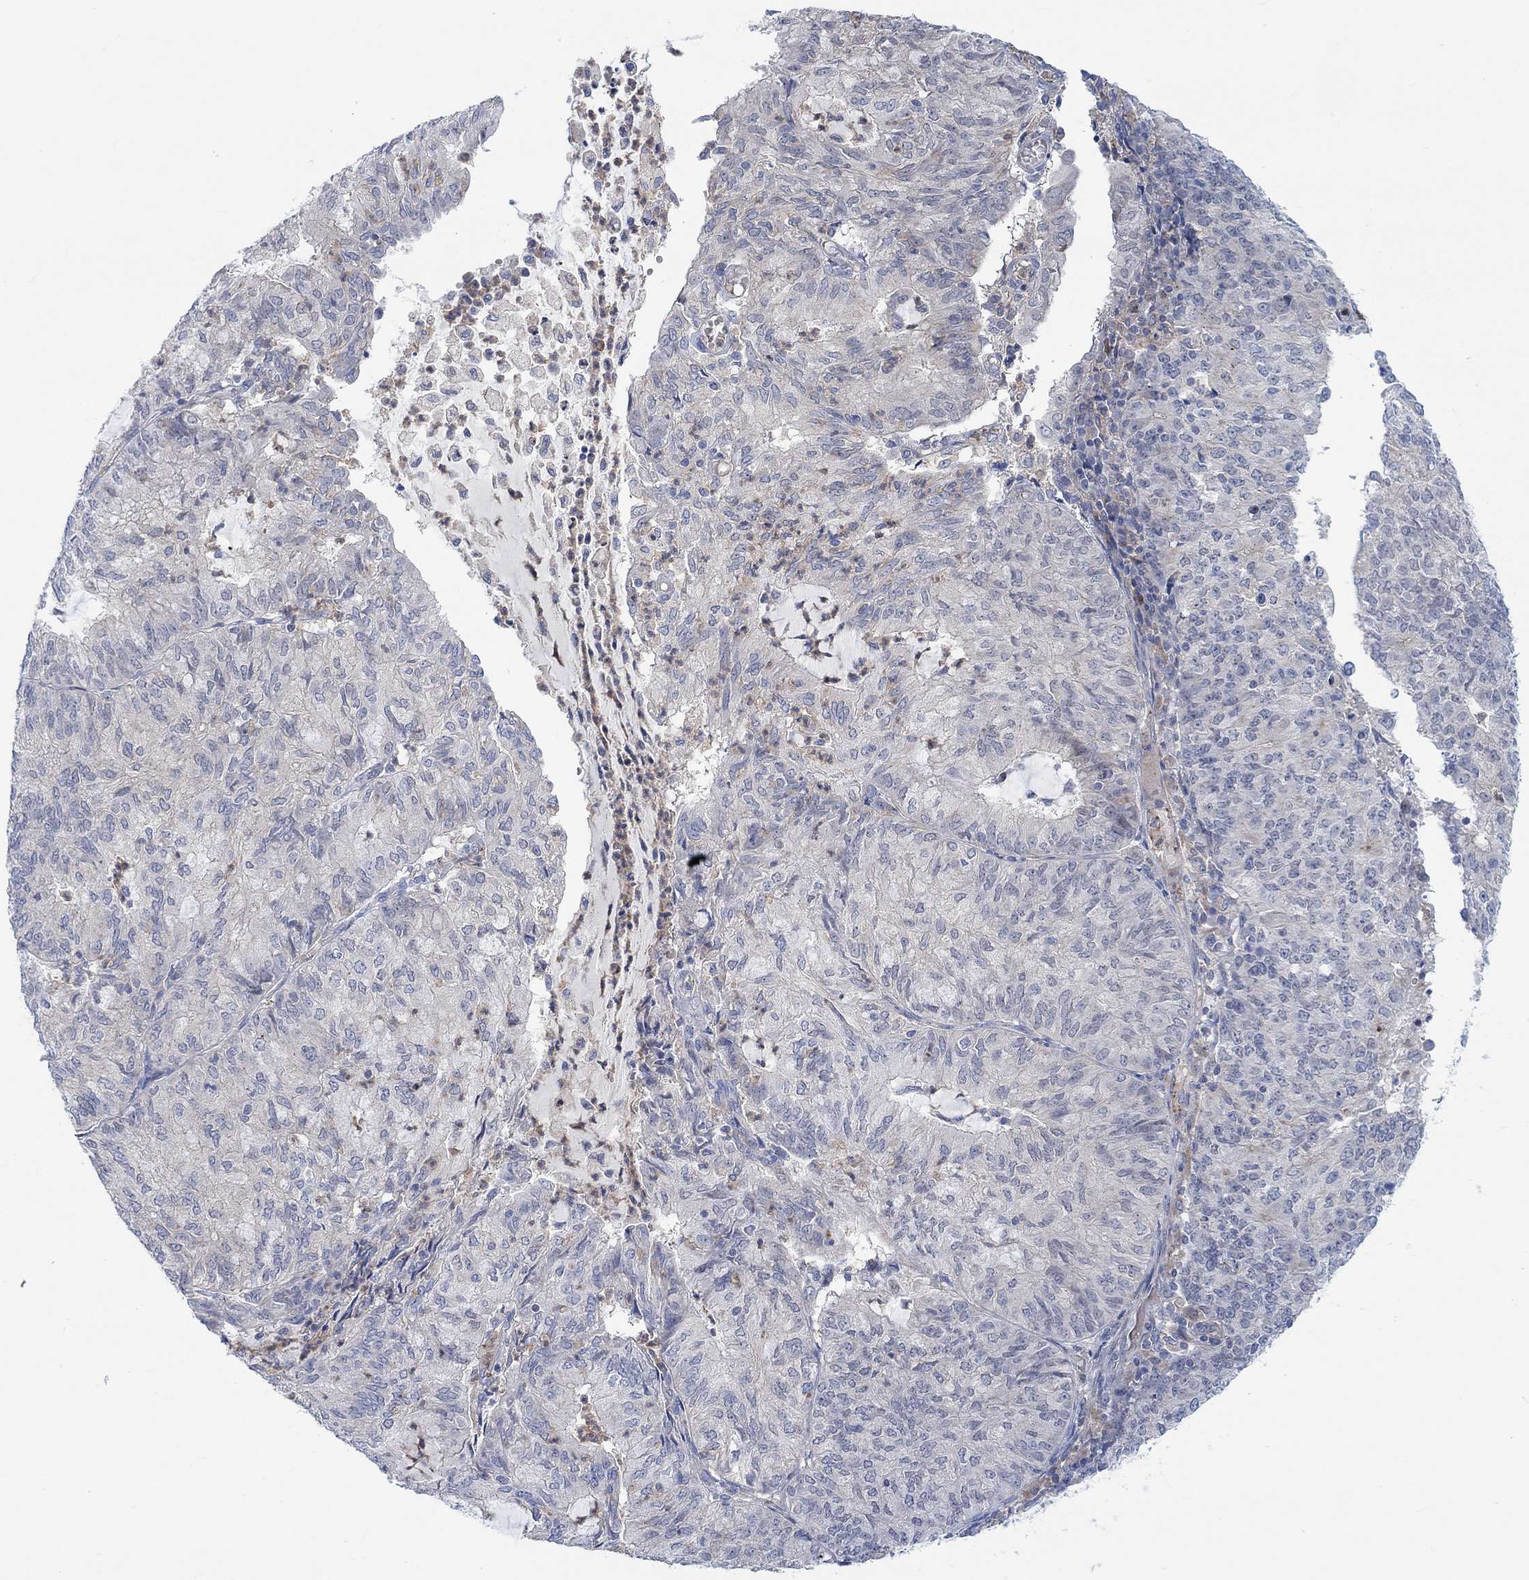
{"staining": {"intensity": "negative", "quantity": "none", "location": "none"}, "tissue": "endometrial cancer", "cell_type": "Tumor cells", "image_type": "cancer", "snomed": [{"axis": "morphology", "description": "Adenocarcinoma, NOS"}, {"axis": "topography", "description": "Endometrium"}], "caption": "Protein analysis of endometrial cancer exhibits no significant expression in tumor cells.", "gene": "PMFBP1", "patient": {"sex": "female", "age": 82}}